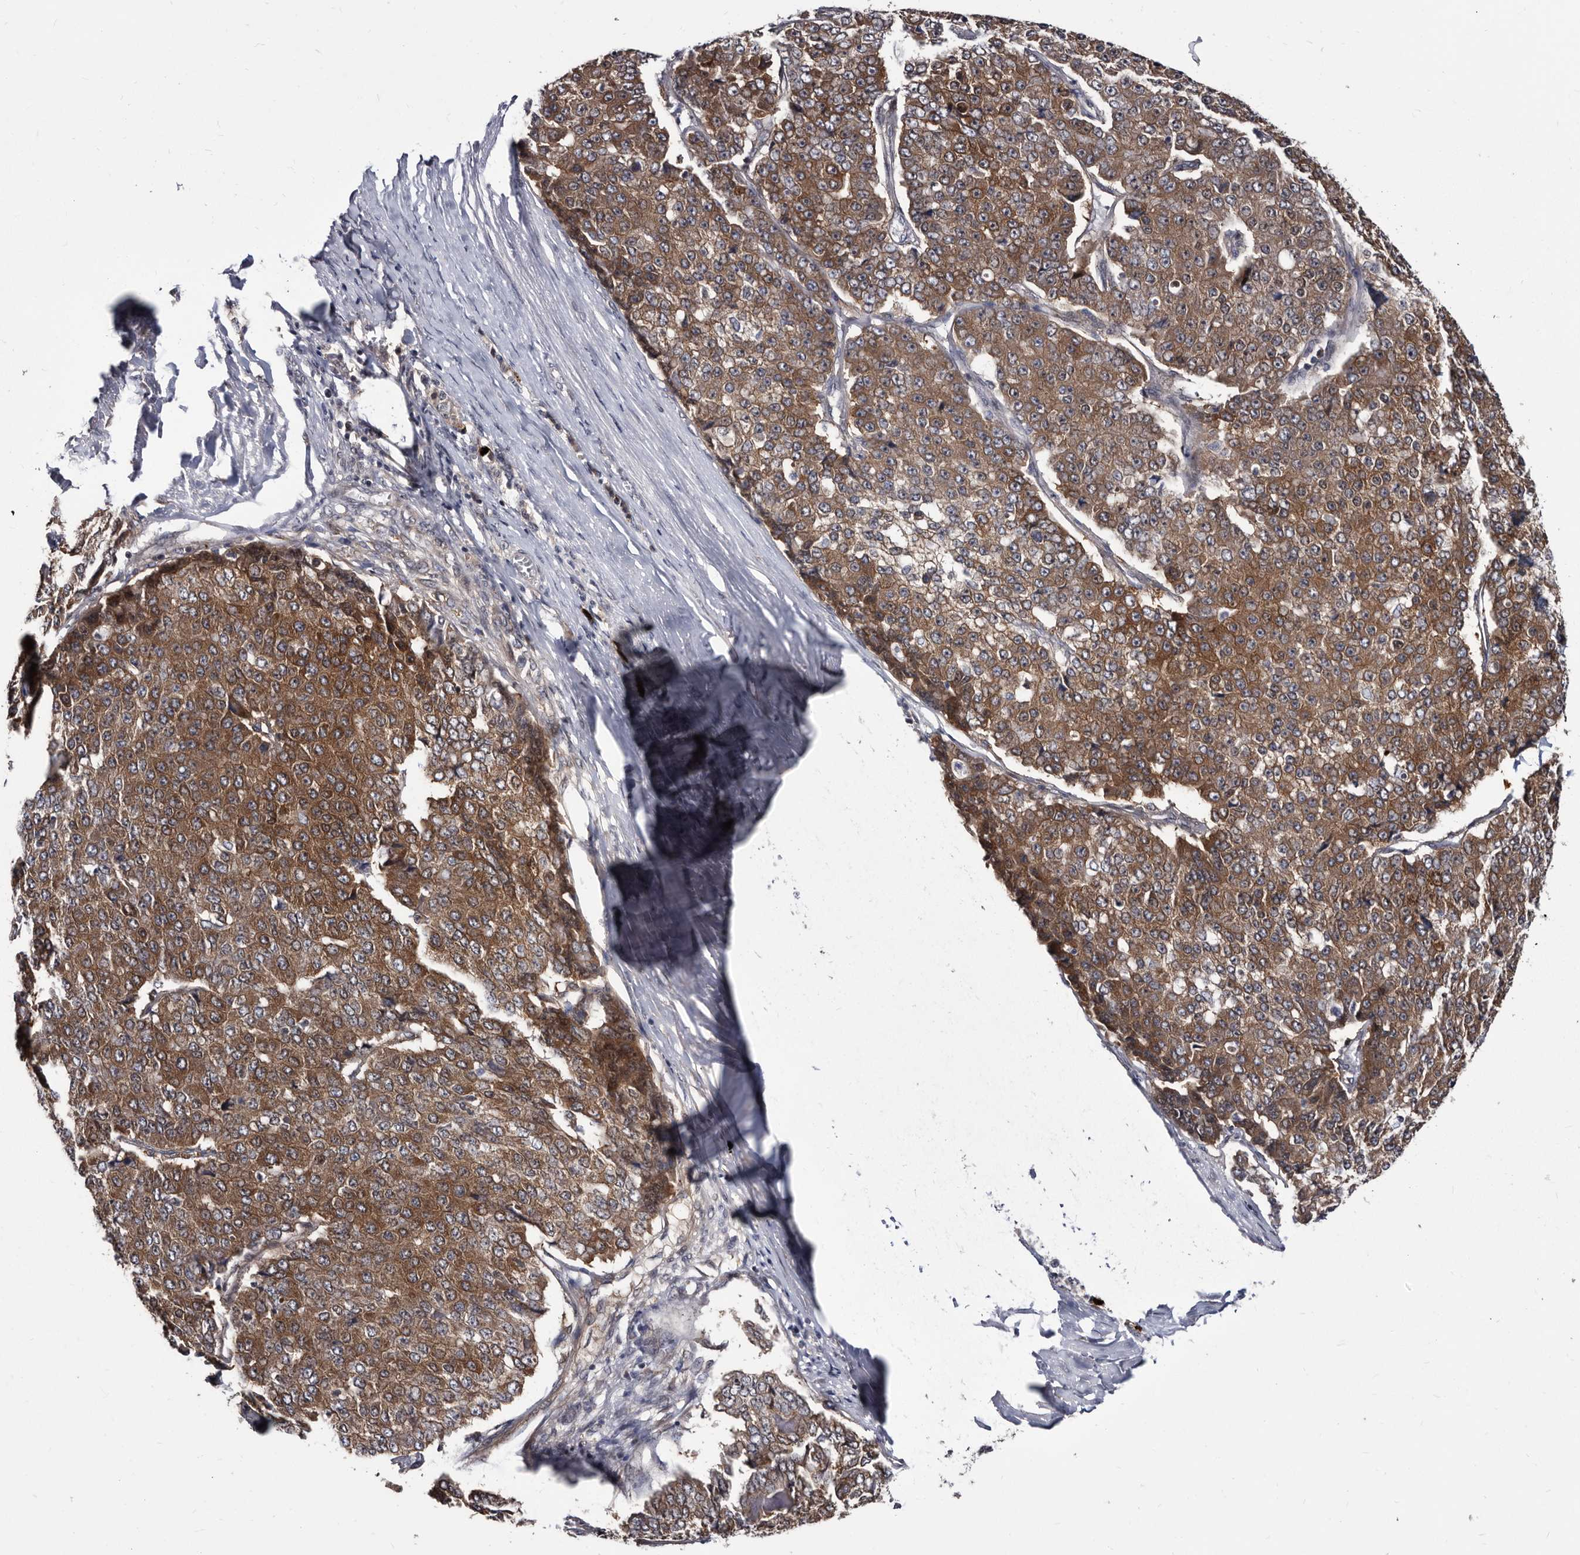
{"staining": {"intensity": "moderate", "quantity": ">75%", "location": "cytoplasmic/membranous"}, "tissue": "pancreatic cancer", "cell_type": "Tumor cells", "image_type": "cancer", "snomed": [{"axis": "morphology", "description": "Adenocarcinoma, NOS"}, {"axis": "topography", "description": "Pancreas"}], "caption": "Human adenocarcinoma (pancreatic) stained for a protein (brown) demonstrates moderate cytoplasmic/membranous positive positivity in approximately >75% of tumor cells.", "gene": "ABCF2", "patient": {"sex": "male", "age": 50}}